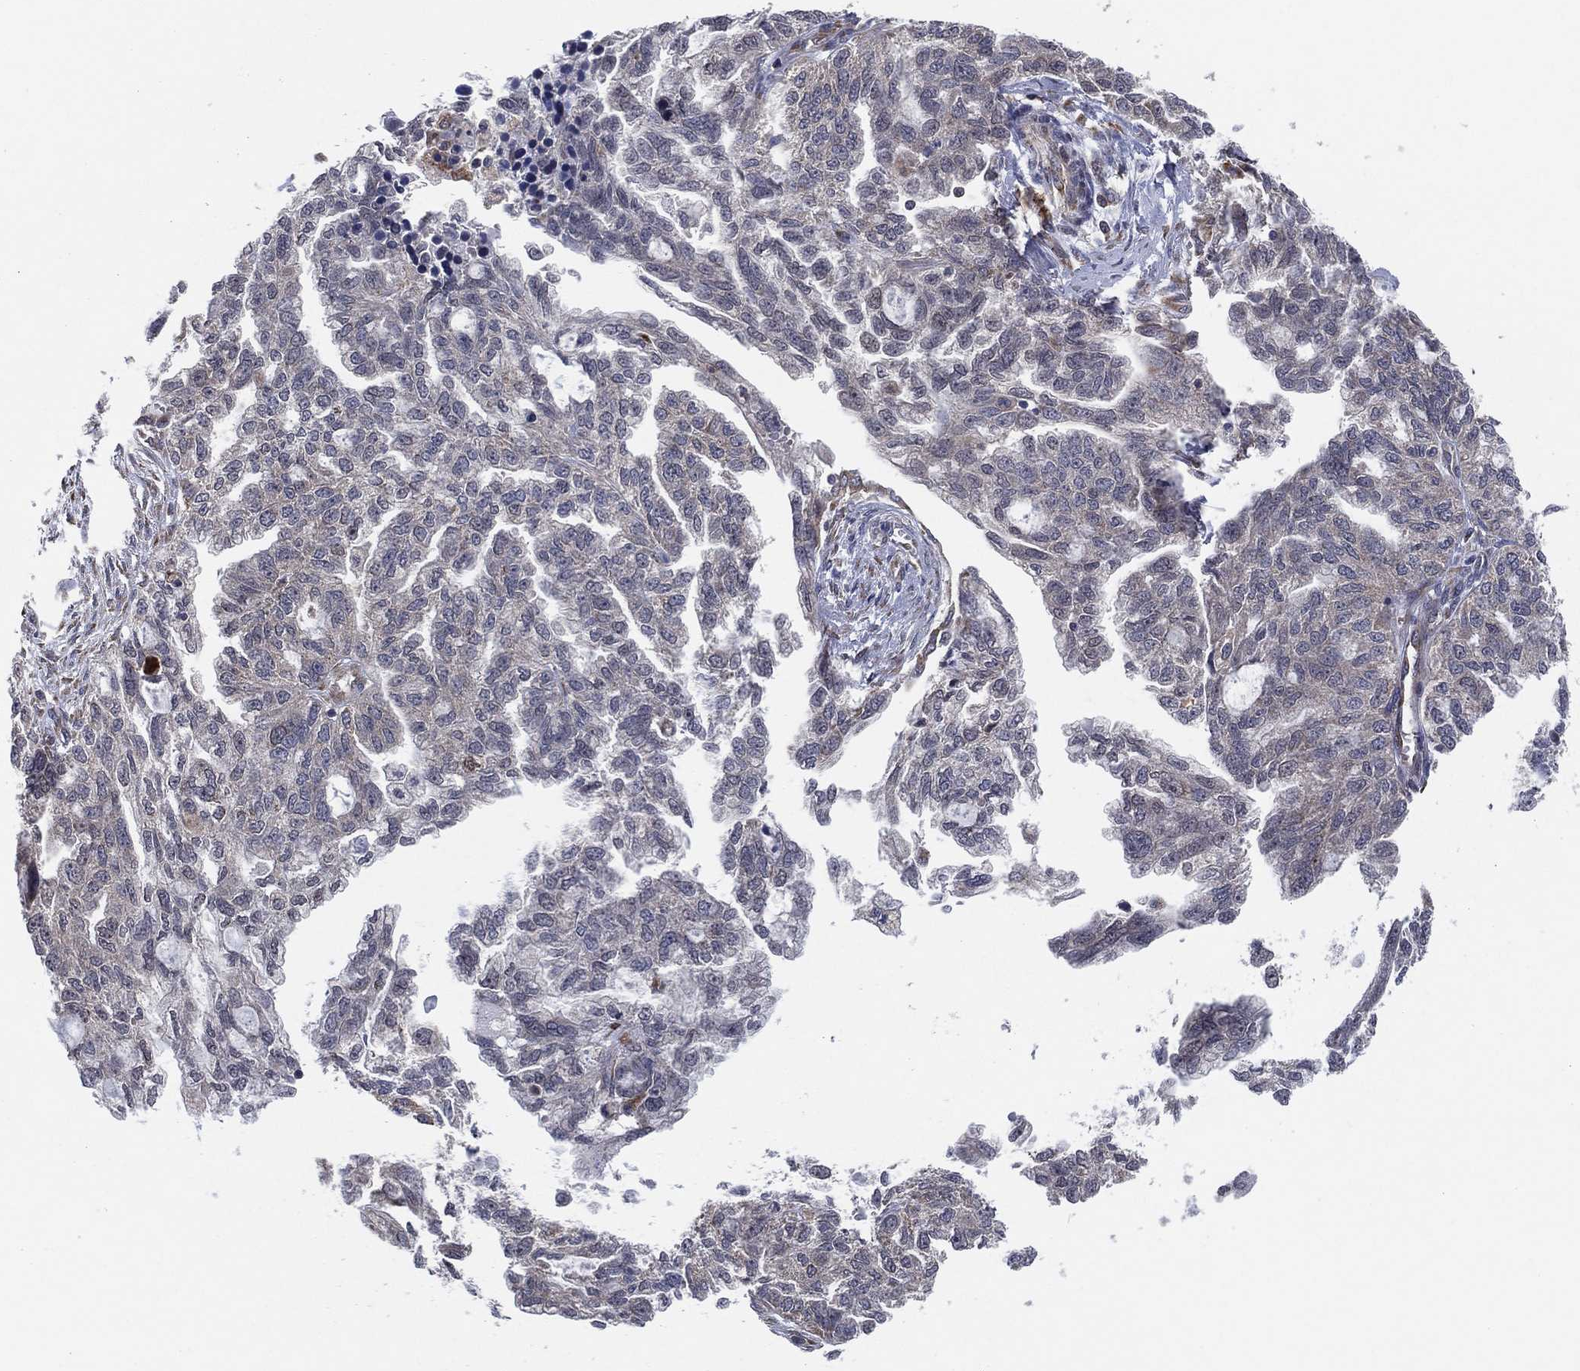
{"staining": {"intensity": "negative", "quantity": "none", "location": "none"}, "tissue": "ovarian cancer", "cell_type": "Tumor cells", "image_type": "cancer", "snomed": [{"axis": "morphology", "description": "Cystadenocarcinoma, serous, NOS"}, {"axis": "topography", "description": "Ovary"}], "caption": "Immunohistochemistry micrograph of neoplastic tissue: serous cystadenocarcinoma (ovarian) stained with DAB (3,3'-diaminobenzidine) exhibits no significant protein positivity in tumor cells.", "gene": "FAM104A", "patient": {"sex": "female", "age": 51}}